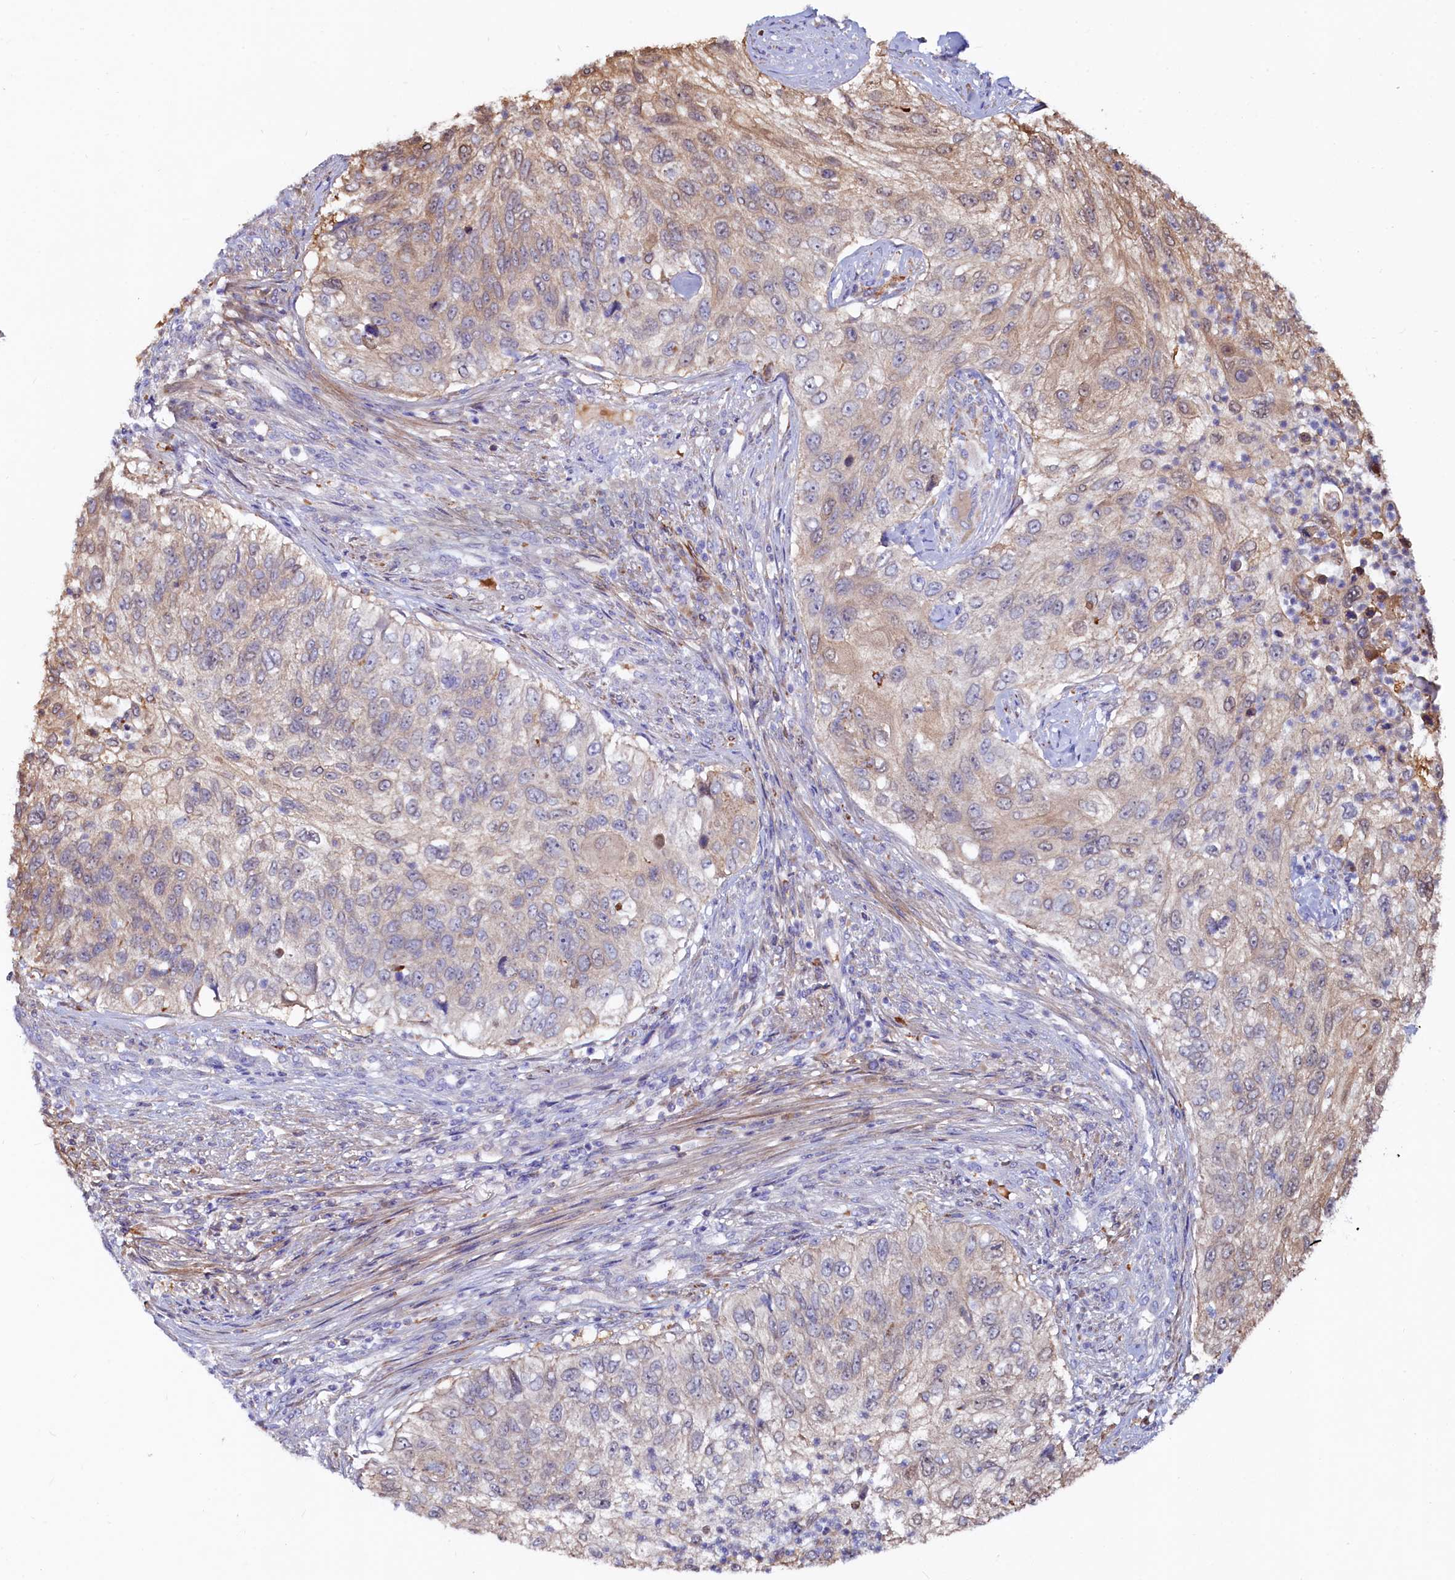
{"staining": {"intensity": "weak", "quantity": "25%-75%", "location": "cytoplasmic/membranous"}, "tissue": "urothelial cancer", "cell_type": "Tumor cells", "image_type": "cancer", "snomed": [{"axis": "morphology", "description": "Urothelial carcinoma, High grade"}, {"axis": "topography", "description": "Urinary bladder"}], "caption": "Immunohistochemical staining of high-grade urothelial carcinoma shows weak cytoplasmic/membranous protein expression in approximately 25%-75% of tumor cells.", "gene": "ASTE1", "patient": {"sex": "female", "age": 60}}